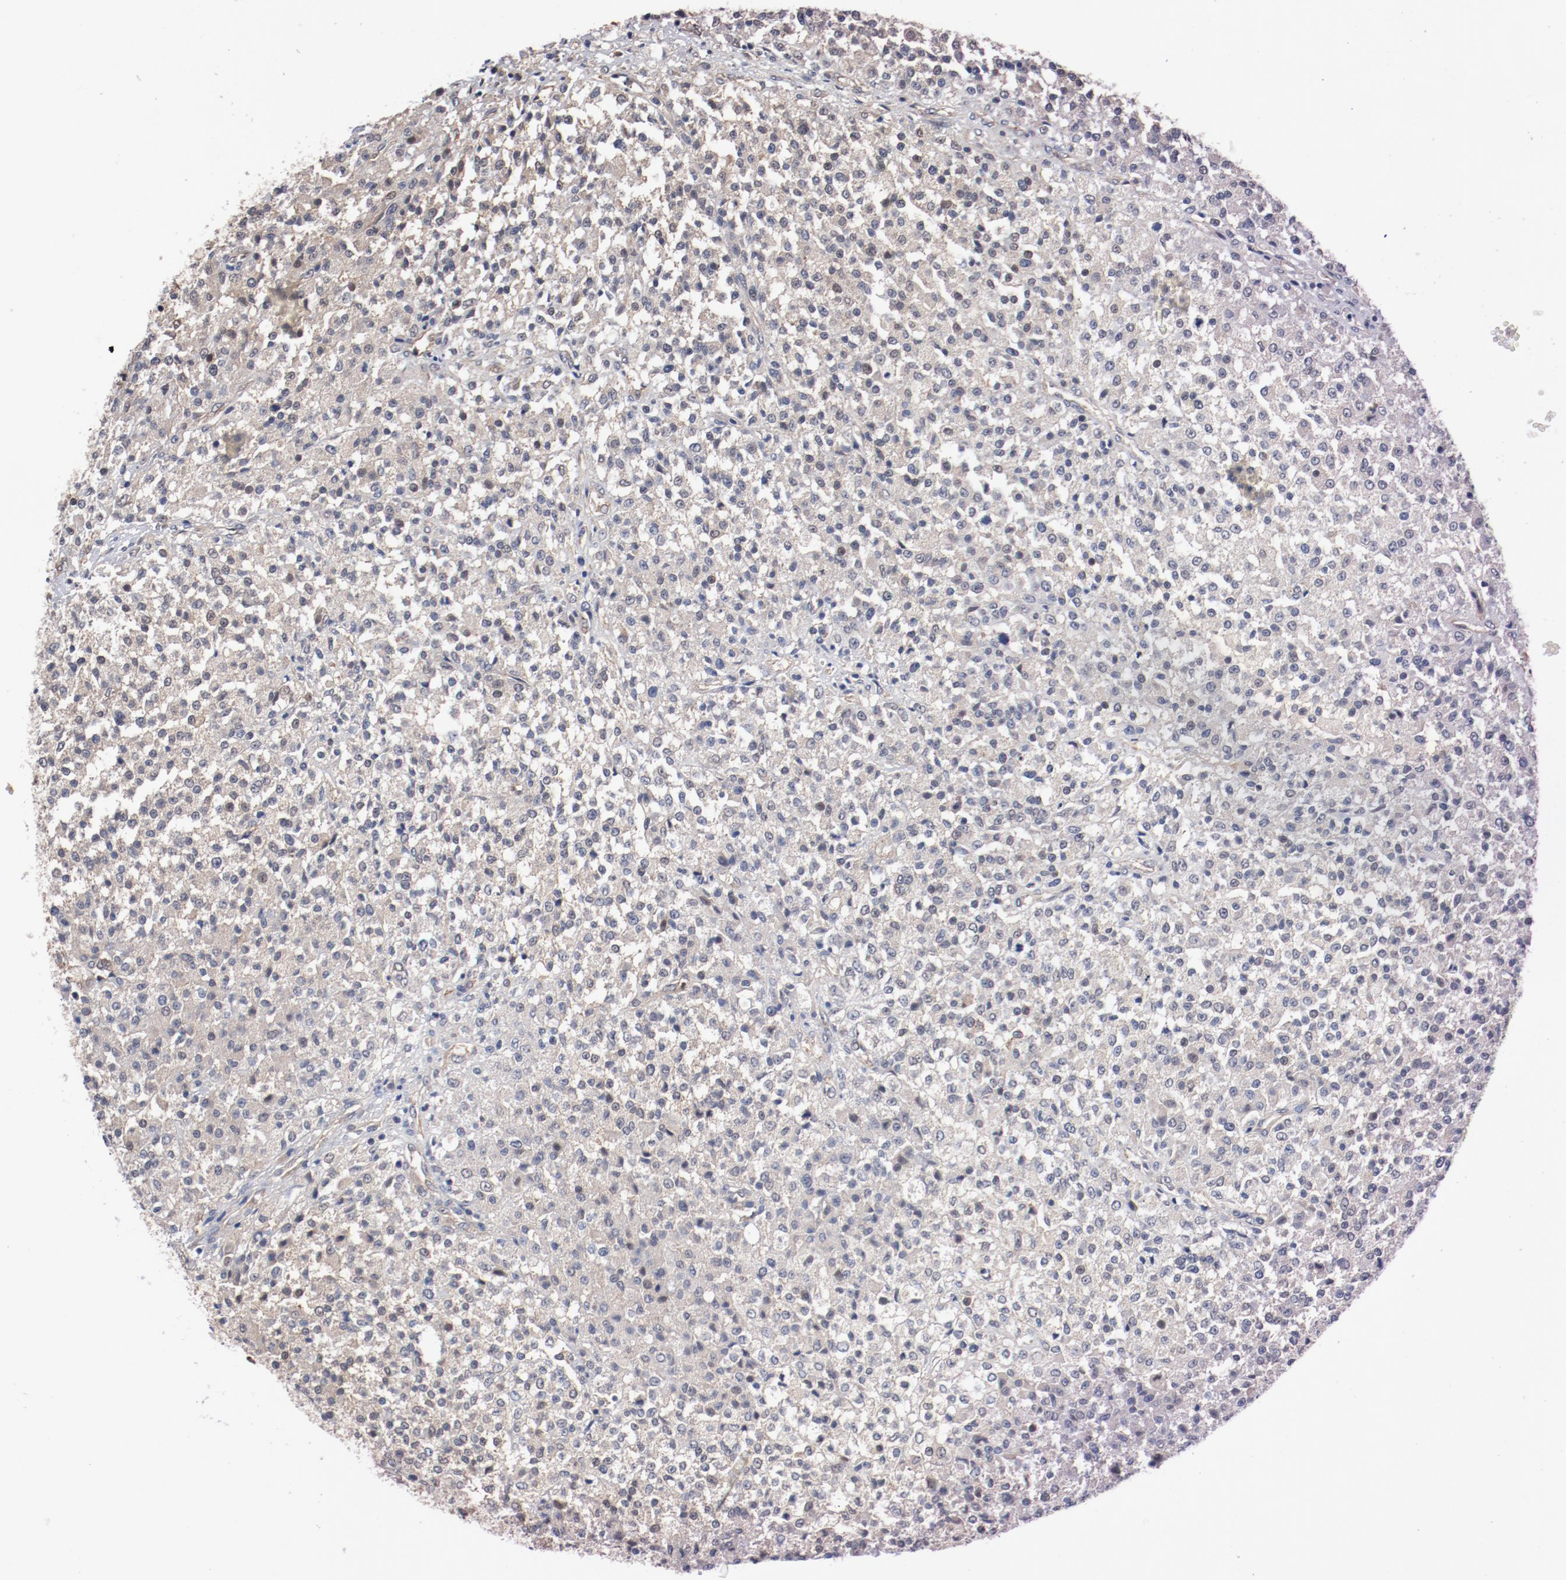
{"staining": {"intensity": "negative", "quantity": "none", "location": "none"}, "tissue": "testis cancer", "cell_type": "Tumor cells", "image_type": "cancer", "snomed": [{"axis": "morphology", "description": "Seminoma, NOS"}, {"axis": "topography", "description": "Testis"}], "caption": "Tumor cells are negative for protein expression in human seminoma (testis).", "gene": "PITPNM2", "patient": {"sex": "male", "age": 59}}